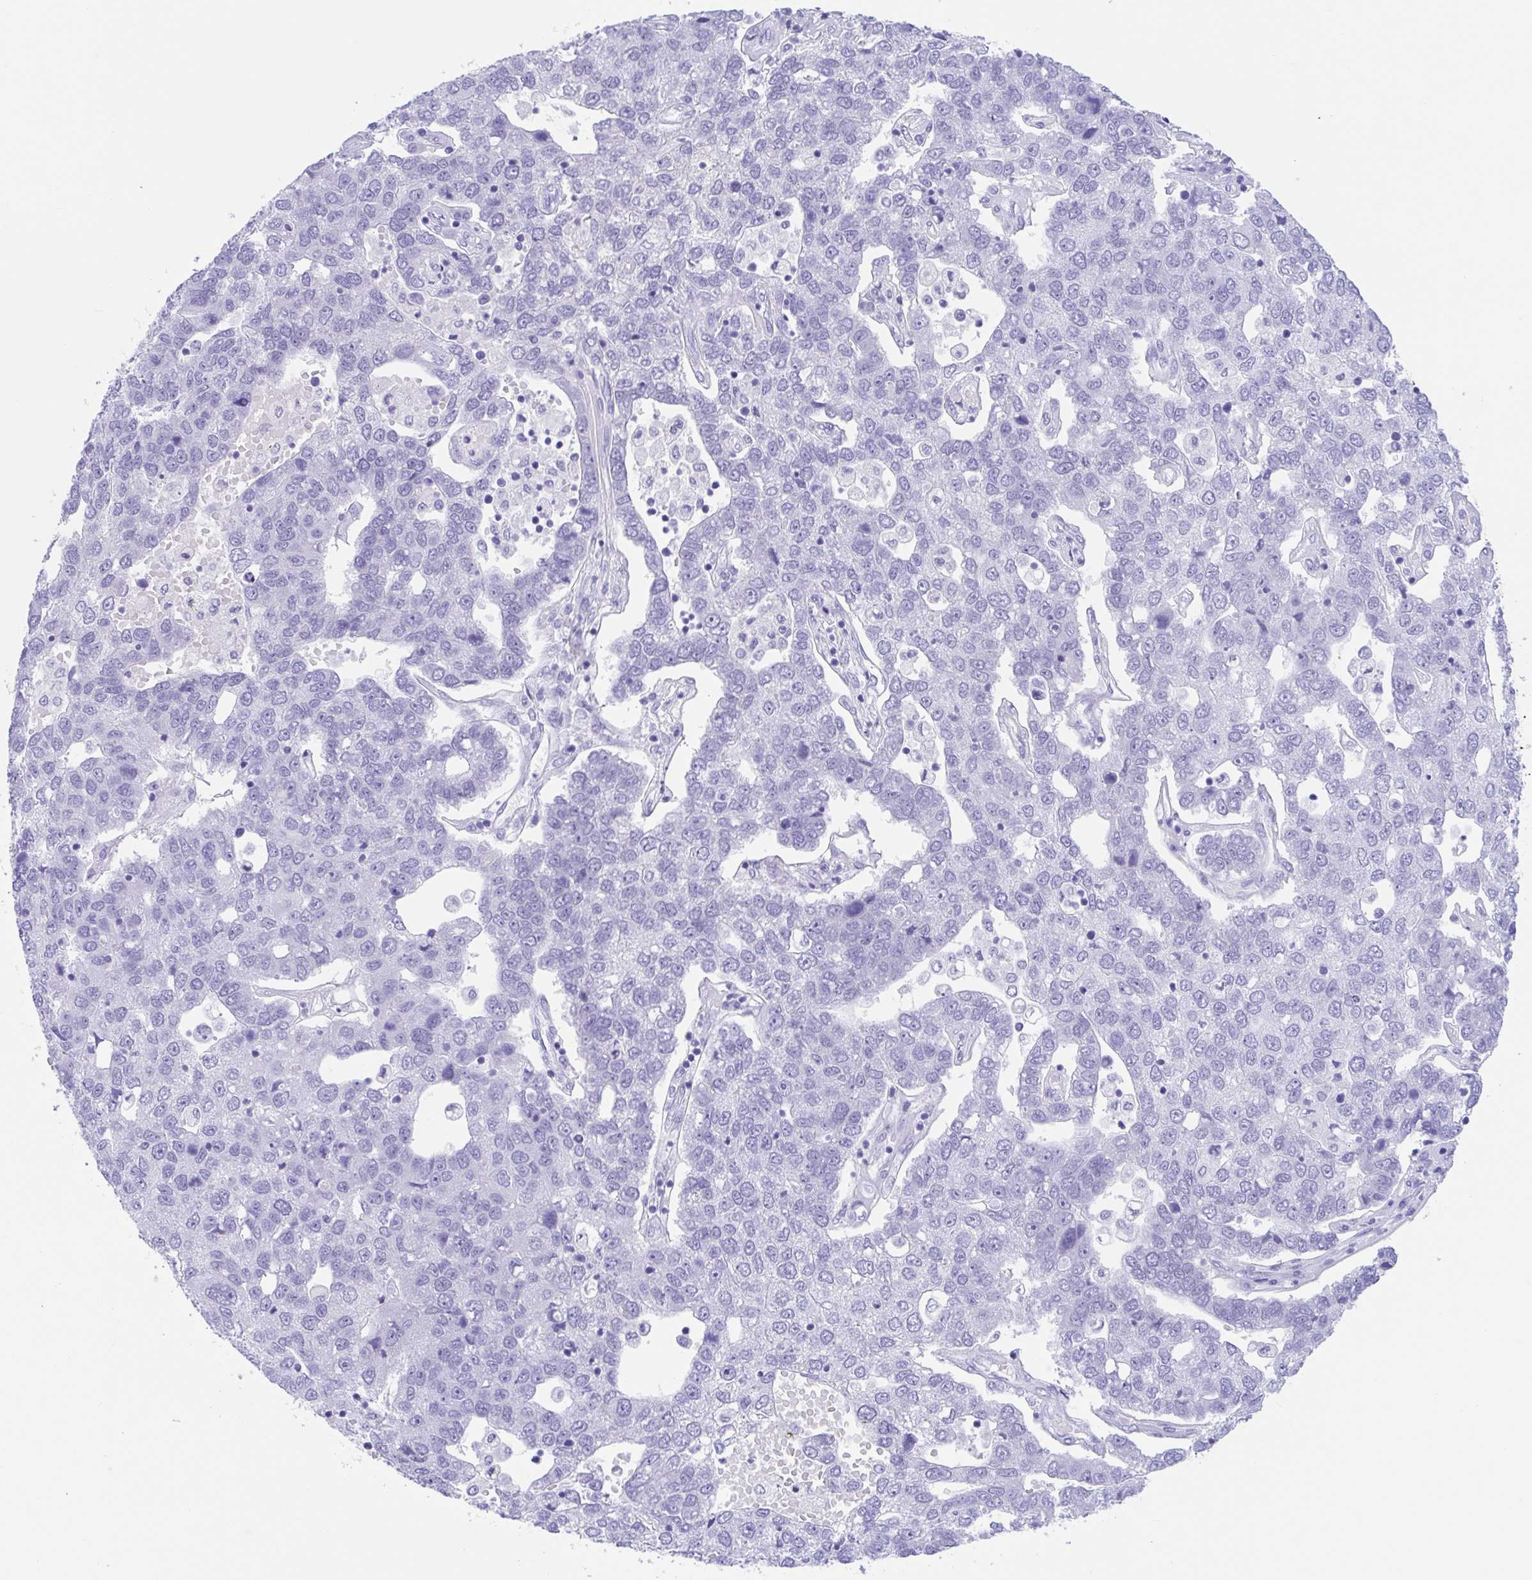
{"staining": {"intensity": "negative", "quantity": "none", "location": "none"}, "tissue": "pancreatic cancer", "cell_type": "Tumor cells", "image_type": "cancer", "snomed": [{"axis": "morphology", "description": "Adenocarcinoma, NOS"}, {"axis": "topography", "description": "Pancreas"}], "caption": "An immunohistochemistry (IHC) image of pancreatic cancer (adenocarcinoma) is shown. There is no staining in tumor cells of pancreatic cancer (adenocarcinoma).", "gene": "TMEM35A", "patient": {"sex": "female", "age": 61}}